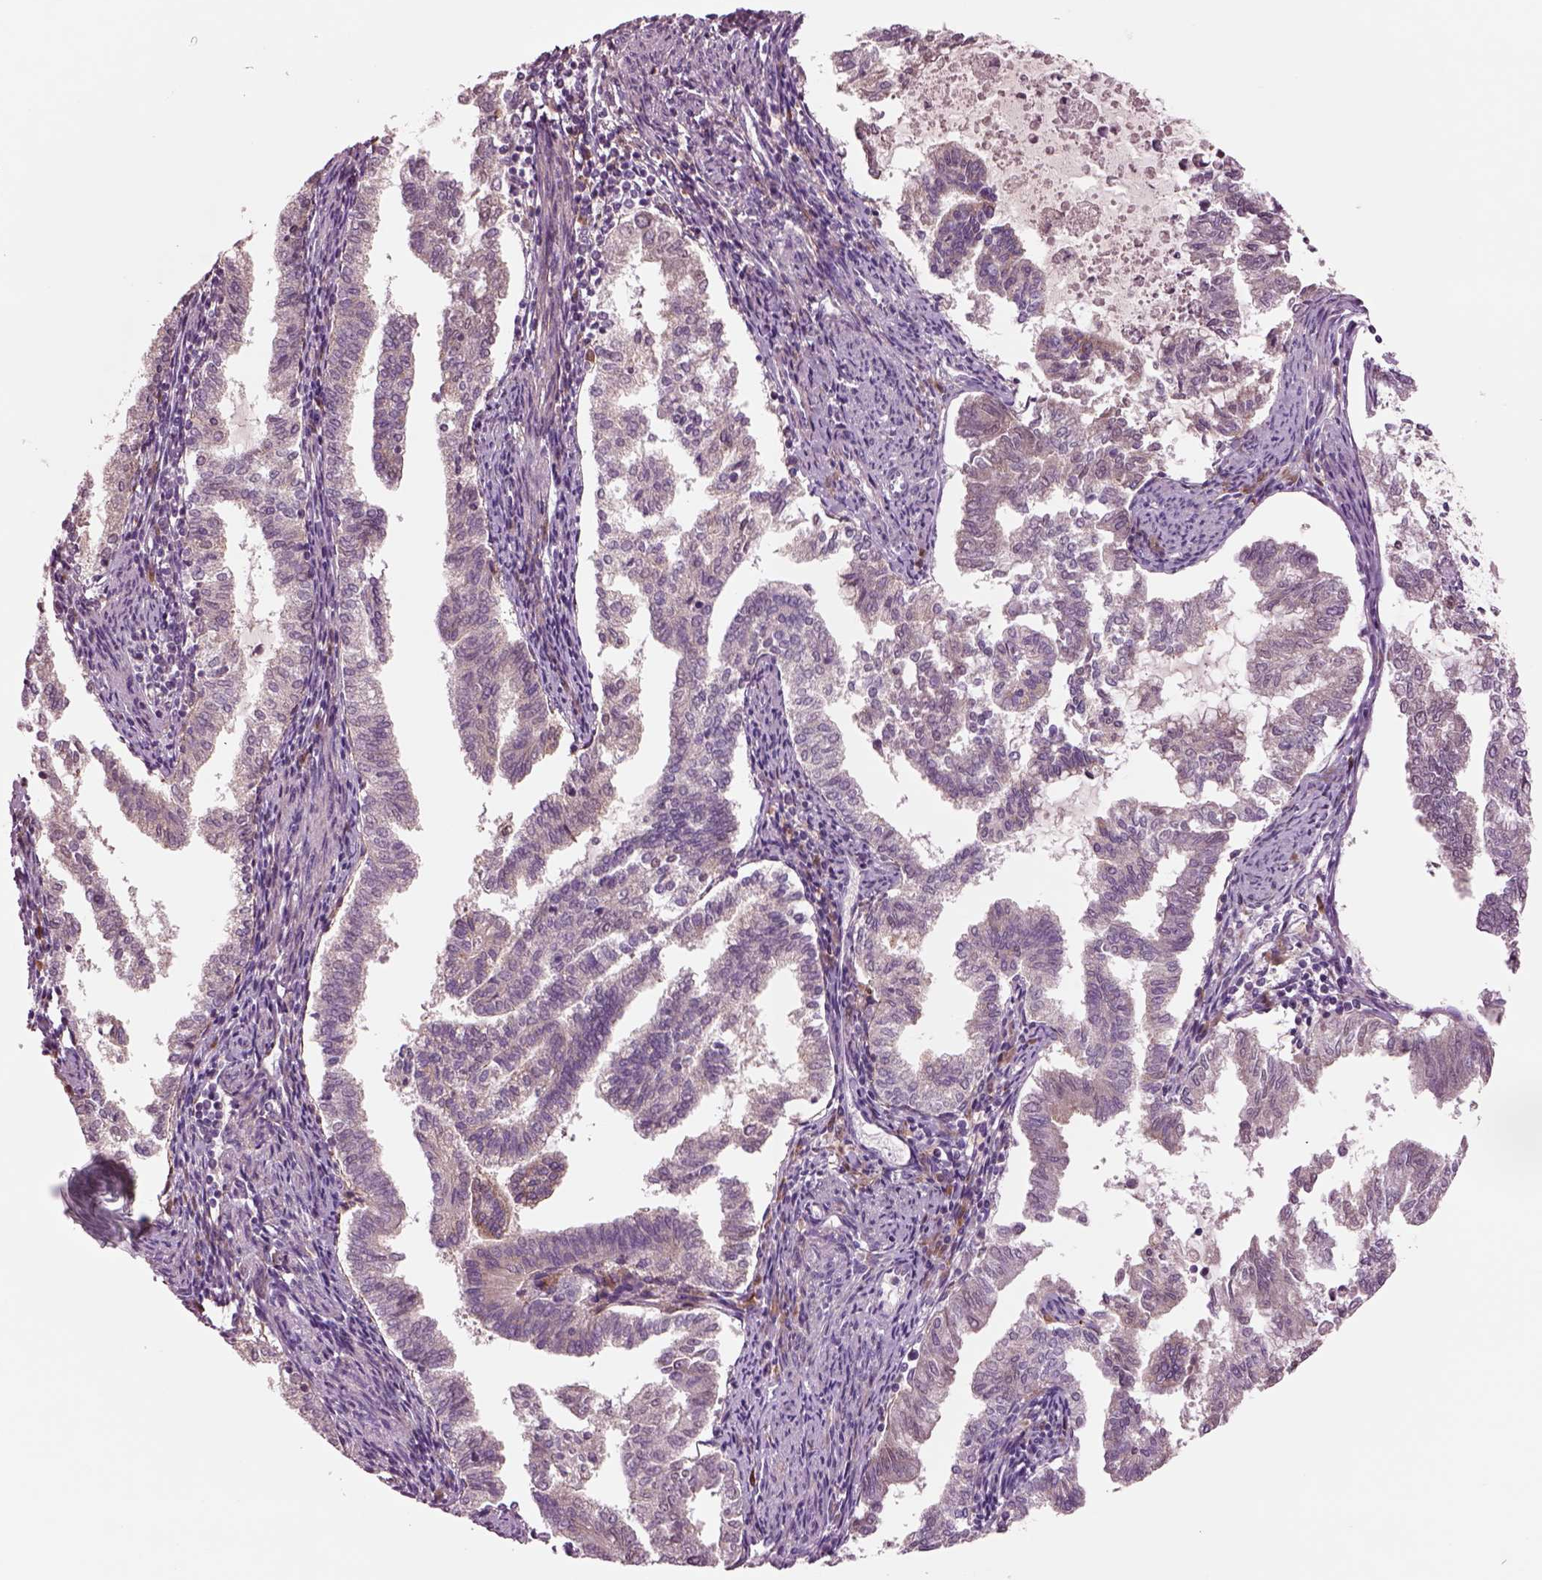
{"staining": {"intensity": "negative", "quantity": "none", "location": "none"}, "tissue": "endometrial cancer", "cell_type": "Tumor cells", "image_type": "cancer", "snomed": [{"axis": "morphology", "description": "Adenocarcinoma, NOS"}, {"axis": "topography", "description": "Endometrium"}], "caption": "A high-resolution histopathology image shows IHC staining of endometrial adenocarcinoma, which exhibits no significant staining in tumor cells.", "gene": "SEC23A", "patient": {"sex": "female", "age": 79}}